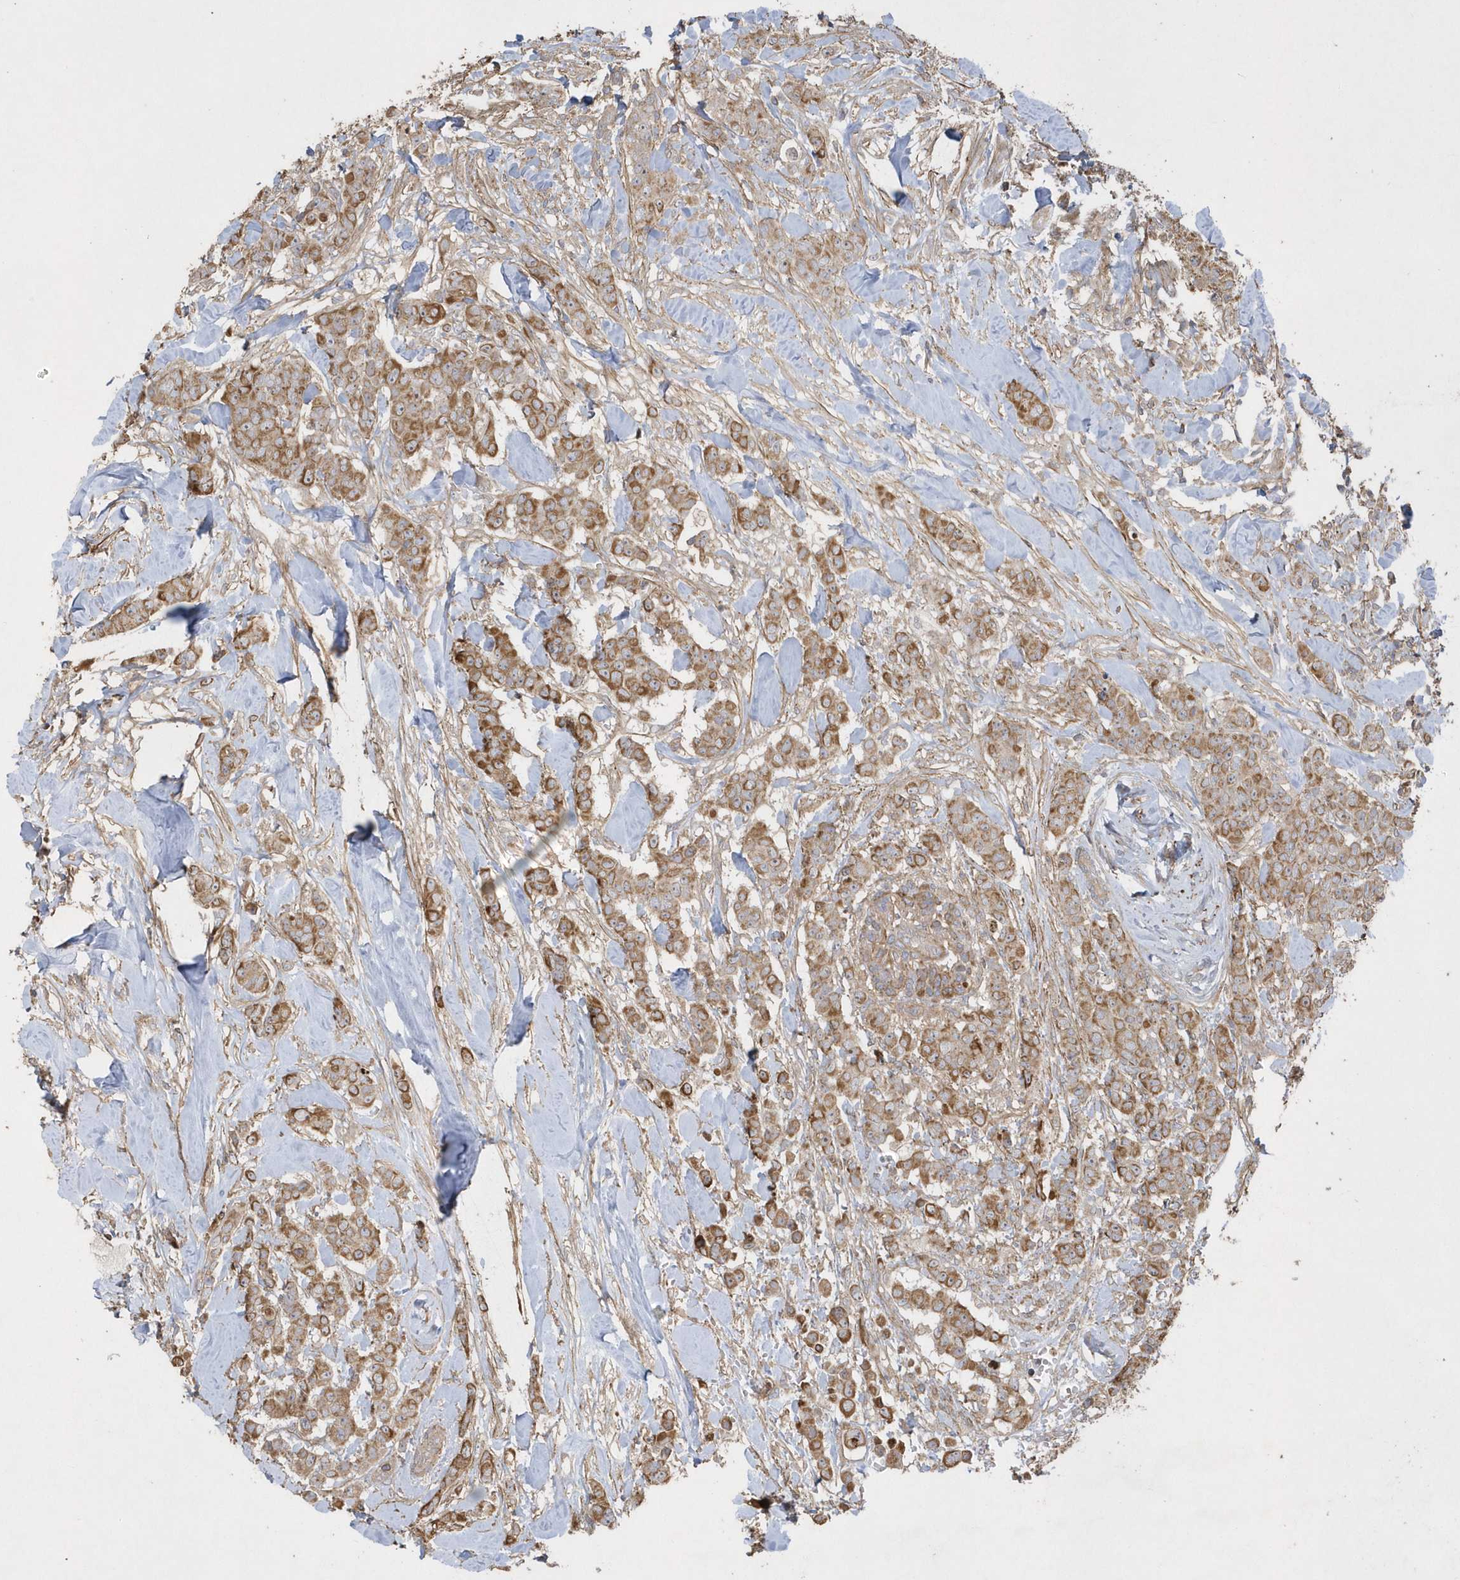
{"staining": {"intensity": "moderate", "quantity": ">75%", "location": "cytoplasmic/membranous"}, "tissue": "breast cancer", "cell_type": "Tumor cells", "image_type": "cancer", "snomed": [{"axis": "morphology", "description": "Duct carcinoma"}, {"axis": "topography", "description": "Breast"}], "caption": "Immunohistochemistry photomicrograph of neoplastic tissue: infiltrating ductal carcinoma (breast) stained using immunohistochemistry (IHC) shows medium levels of moderate protein expression localized specifically in the cytoplasmic/membranous of tumor cells, appearing as a cytoplasmic/membranous brown color.", "gene": "SENP8", "patient": {"sex": "female", "age": 40}}